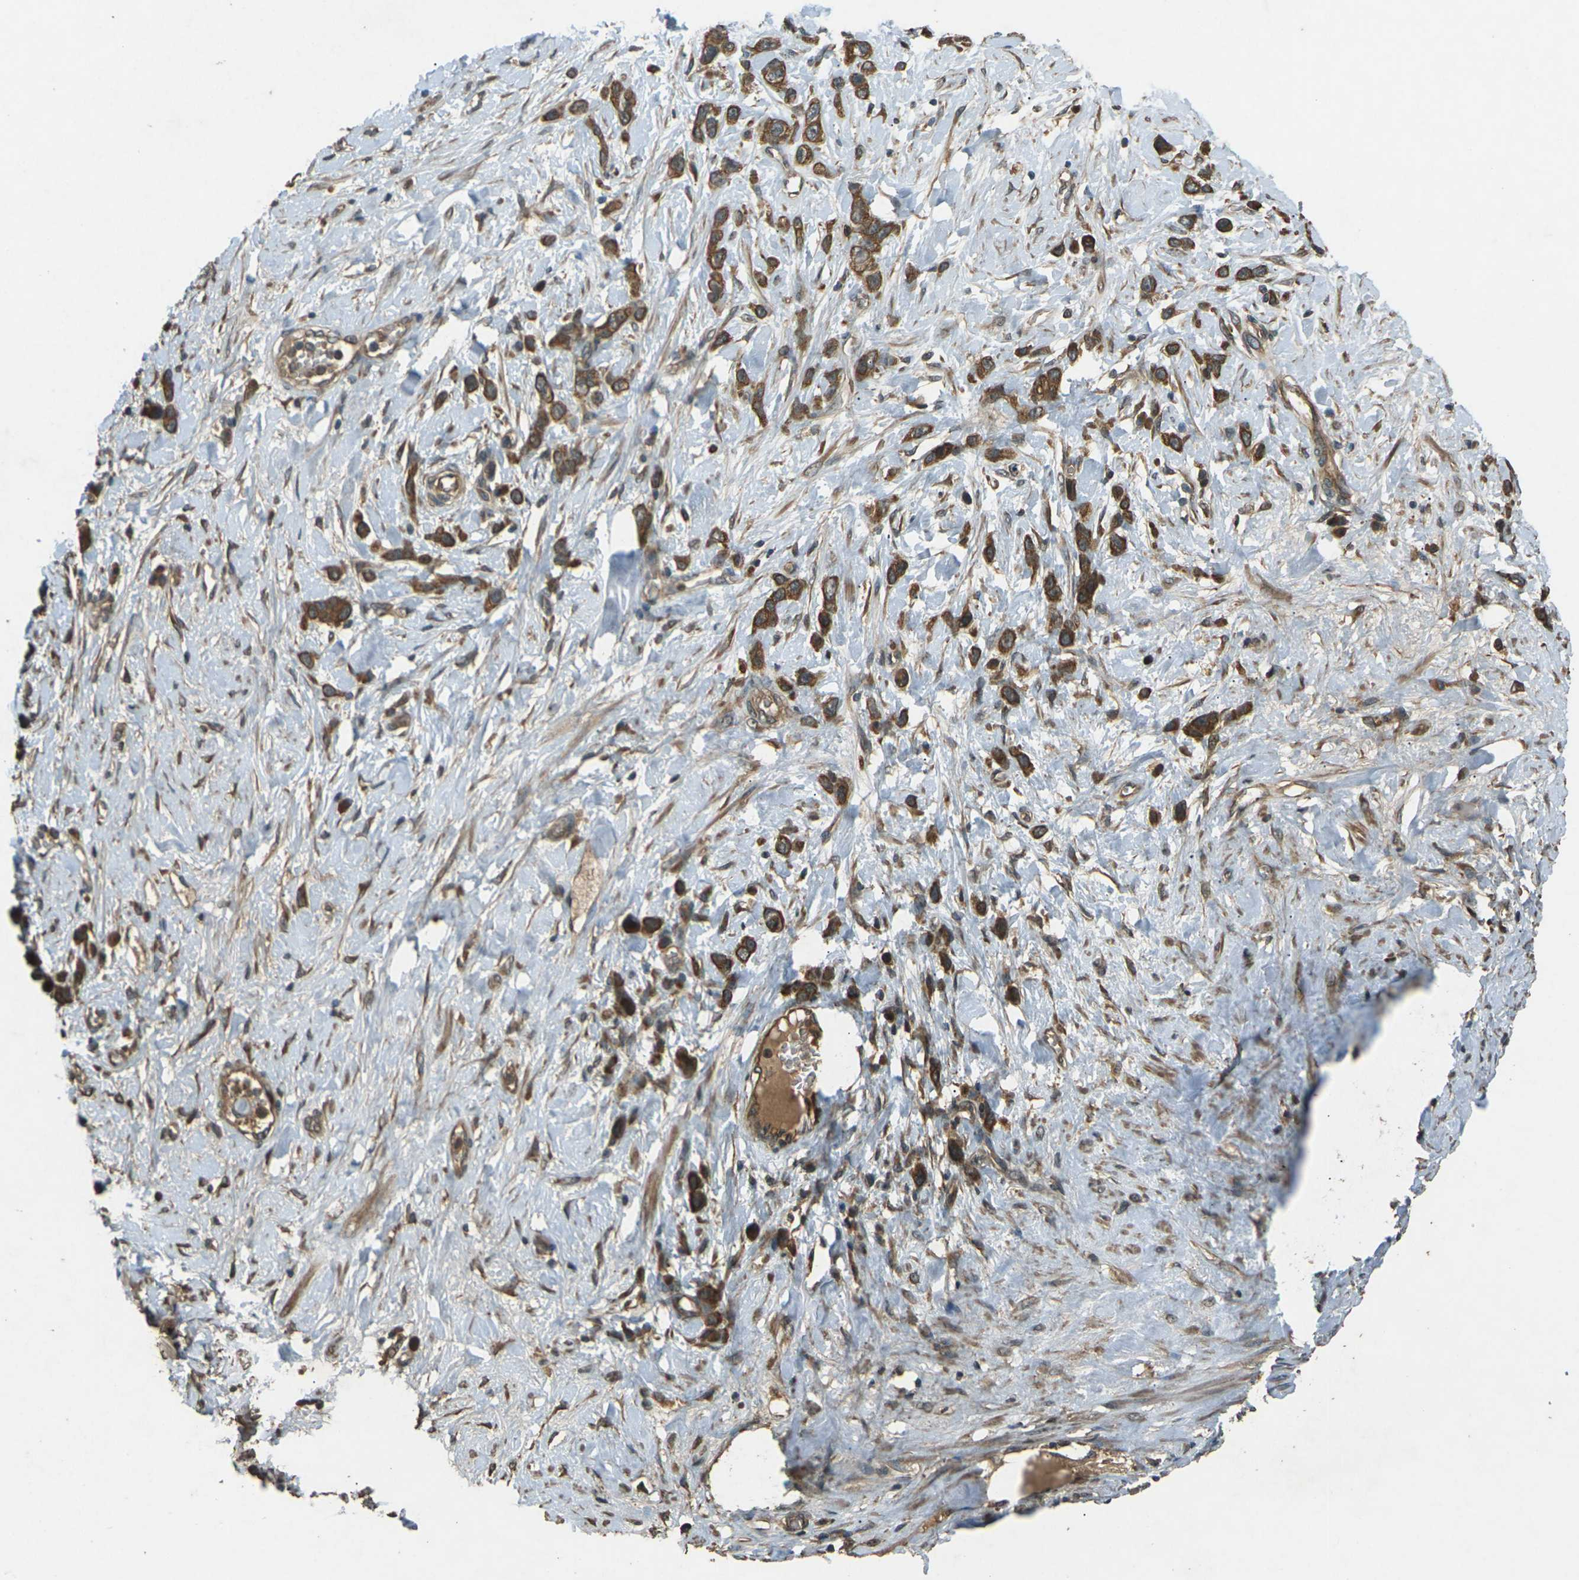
{"staining": {"intensity": "strong", "quantity": ">75%", "location": "cytoplasmic/membranous"}, "tissue": "stomach cancer", "cell_type": "Tumor cells", "image_type": "cancer", "snomed": [{"axis": "morphology", "description": "Adenocarcinoma, NOS"}, {"axis": "morphology", "description": "Adenocarcinoma, High grade"}, {"axis": "topography", "description": "Stomach, upper"}, {"axis": "topography", "description": "Stomach, lower"}], "caption": "Tumor cells reveal strong cytoplasmic/membranous expression in about >75% of cells in adenocarcinoma (stomach). The staining is performed using DAB brown chromogen to label protein expression. The nuclei are counter-stained blue using hematoxylin.", "gene": "TAP1", "patient": {"sex": "female", "age": 65}}